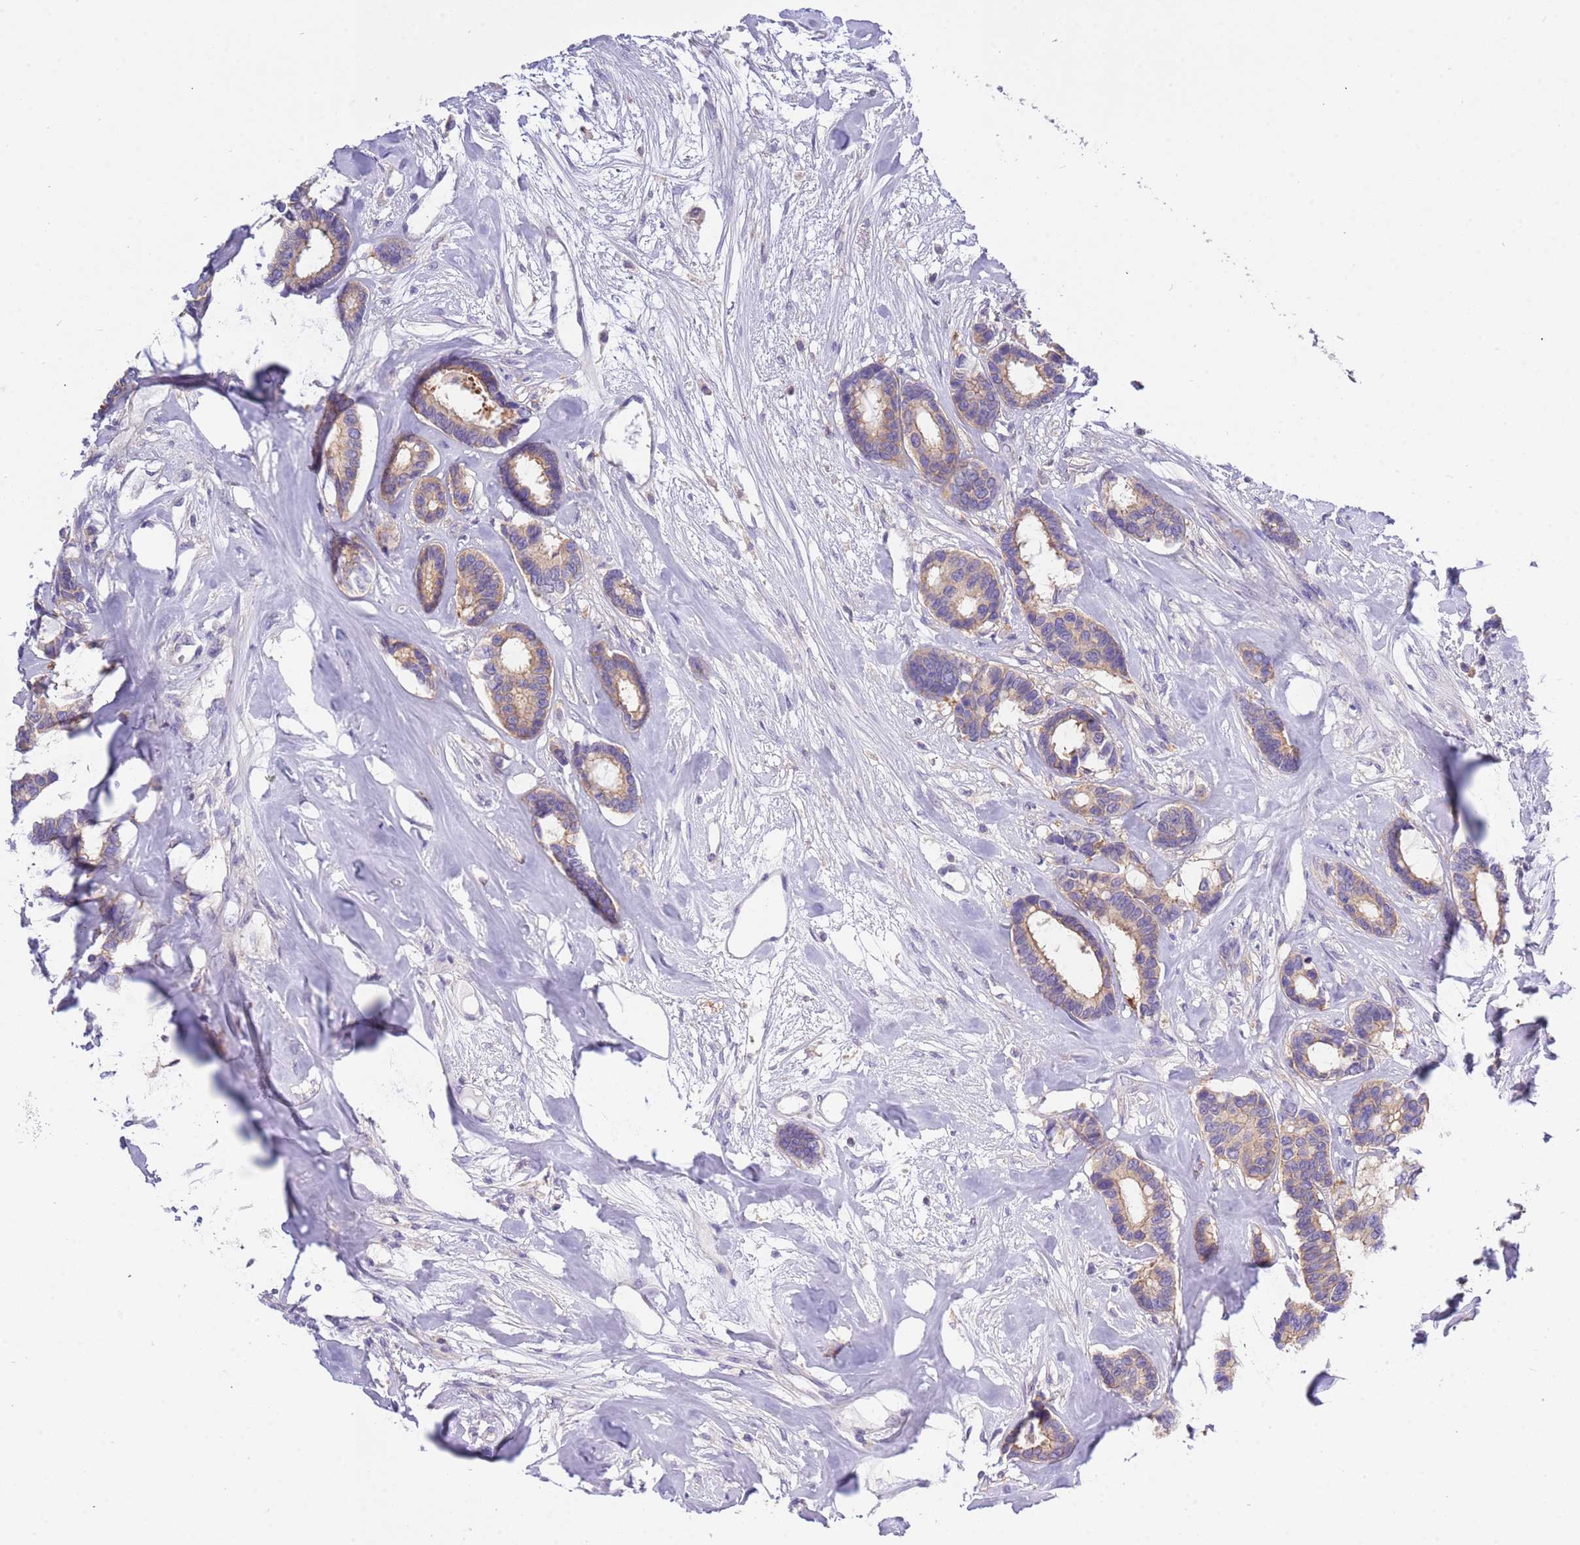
{"staining": {"intensity": "moderate", "quantity": ">75%", "location": "cytoplasmic/membranous"}, "tissue": "breast cancer", "cell_type": "Tumor cells", "image_type": "cancer", "snomed": [{"axis": "morphology", "description": "Duct carcinoma"}, {"axis": "topography", "description": "Breast"}], "caption": "Intraductal carcinoma (breast) was stained to show a protein in brown. There is medium levels of moderate cytoplasmic/membranous expression in about >75% of tumor cells.", "gene": "STIP1", "patient": {"sex": "female", "age": 87}}